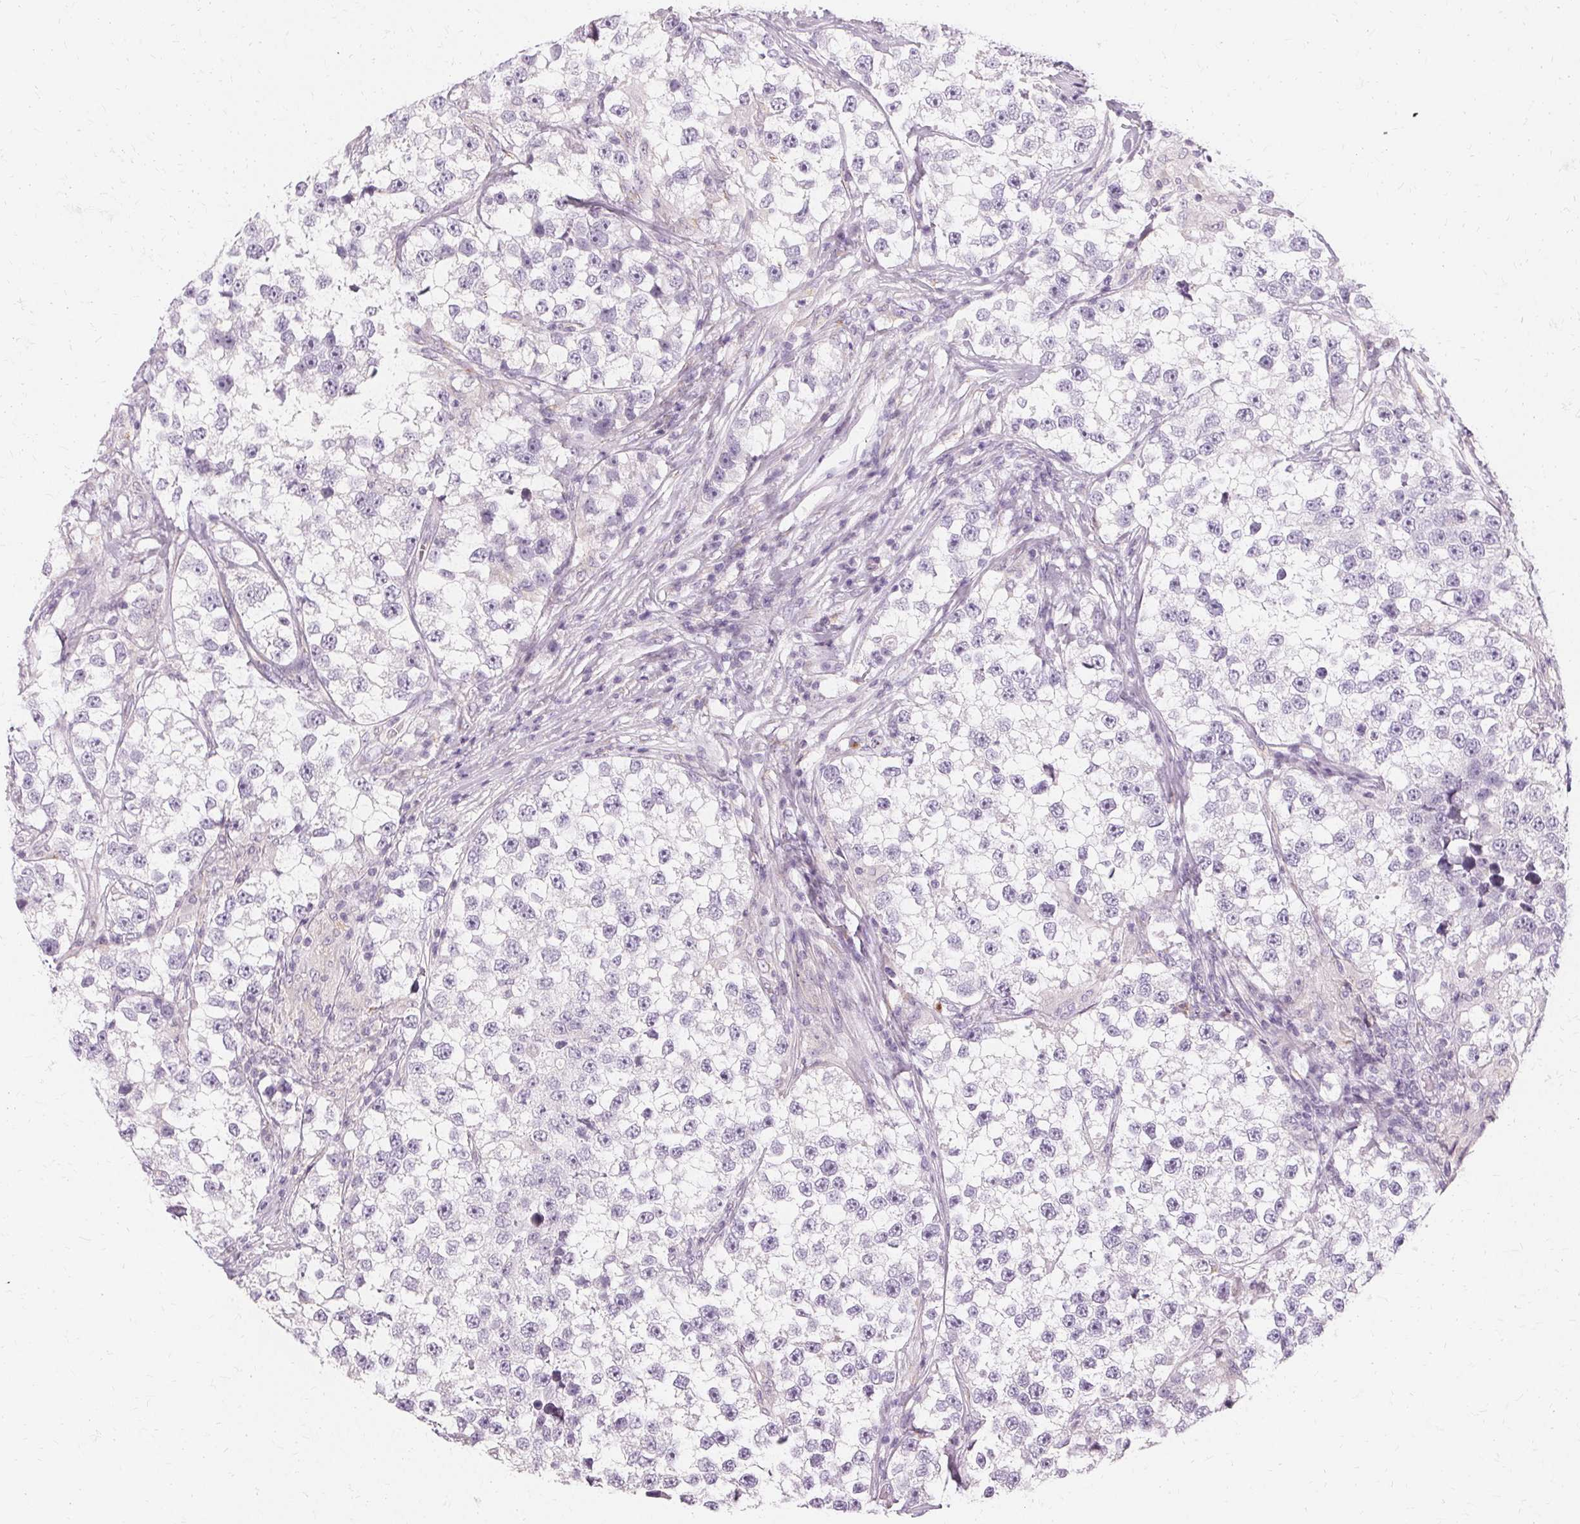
{"staining": {"intensity": "negative", "quantity": "none", "location": "none"}, "tissue": "testis cancer", "cell_type": "Tumor cells", "image_type": "cancer", "snomed": [{"axis": "morphology", "description": "Seminoma, NOS"}, {"axis": "topography", "description": "Testis"}], "caption": "An immunohistochemistry (IHC) image of testis seminoma is shown. There is no staining in tumor cells of testis seminoma. (Stains: DAB immunohistochemistry (IHC) with hematoxylin counter stain, Microscopy: brightfield microscopy at high magnification).", "gene": "FCRL3", "patient": {"sex": "male", "age": 46}}